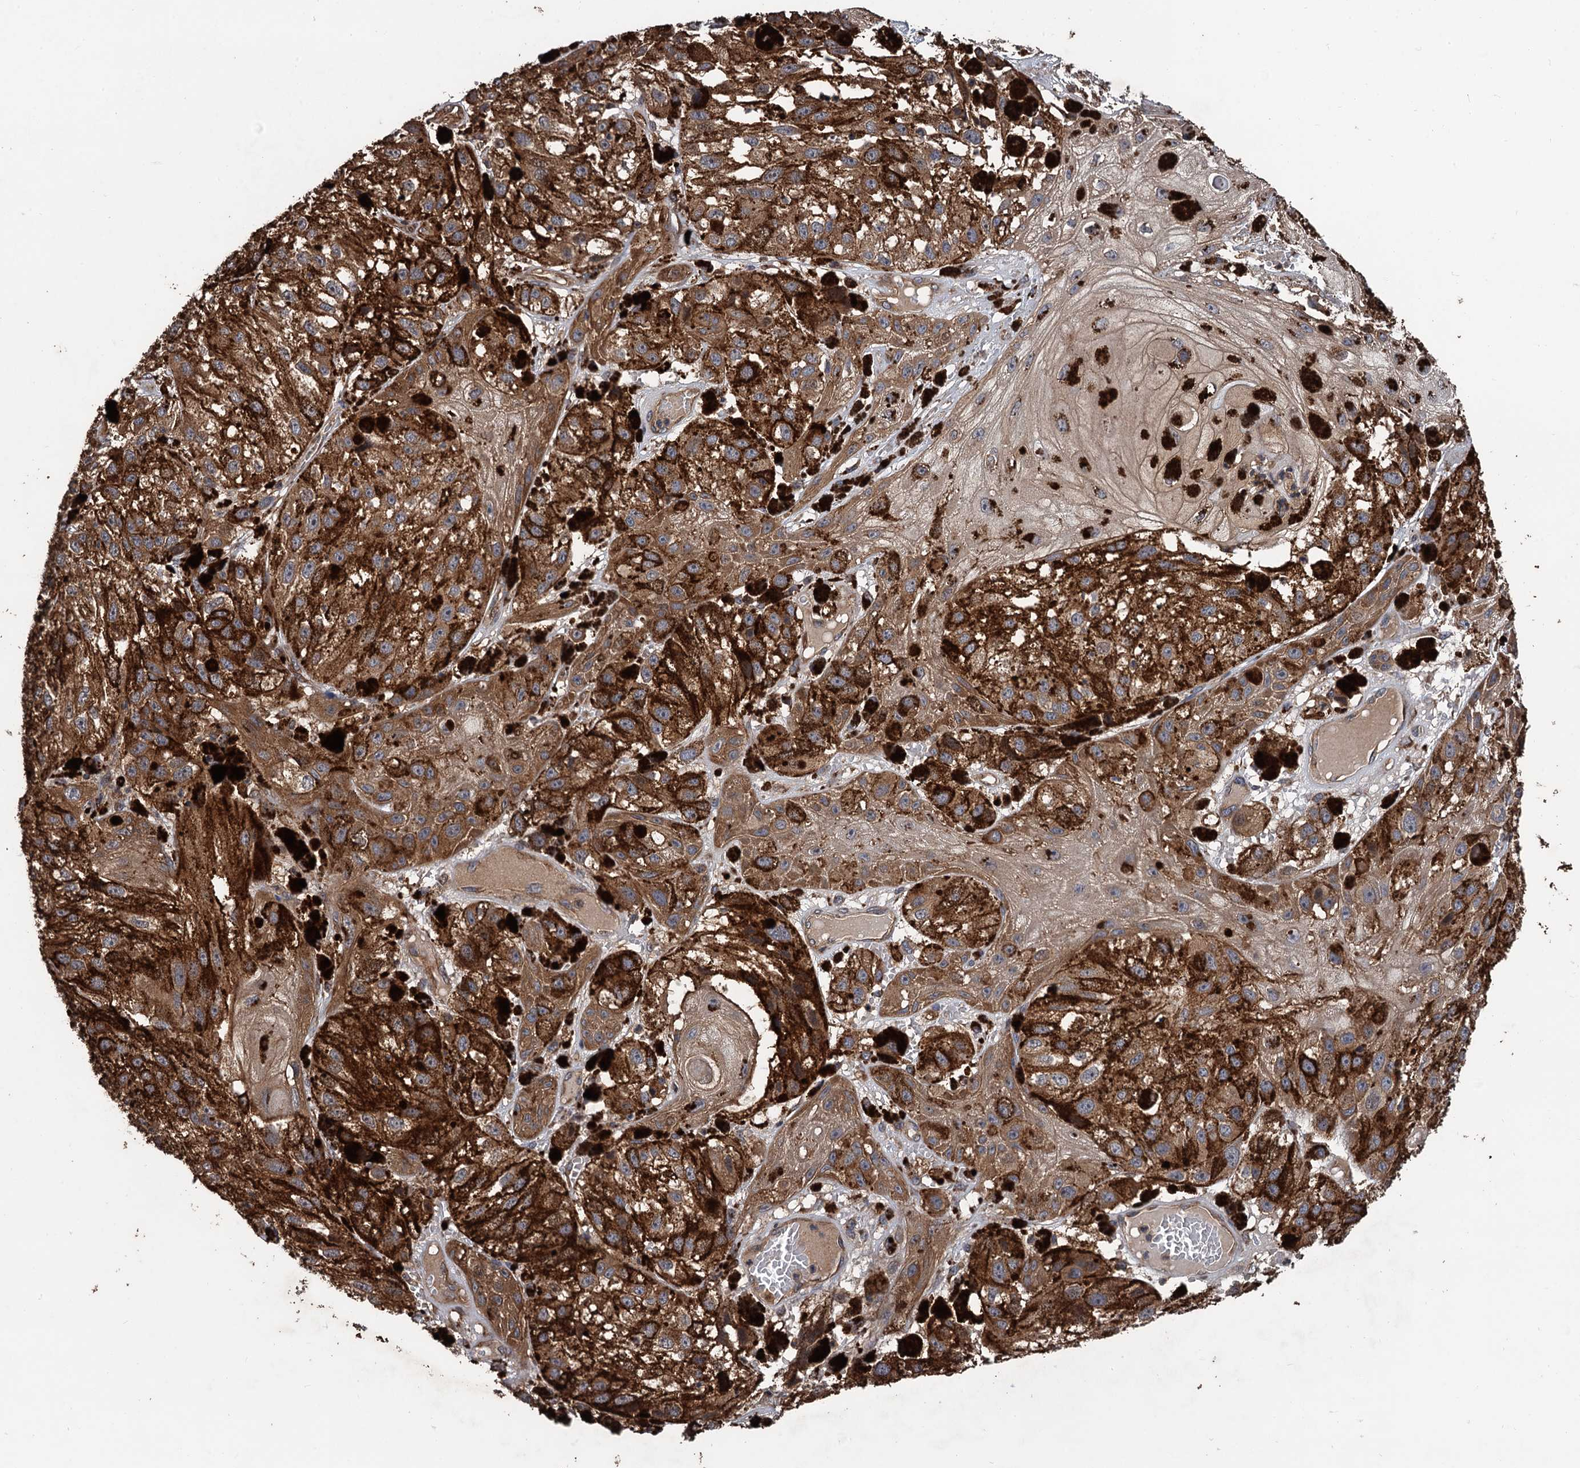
{"staining": {"intensity": "moderate", "quantity": ">75%", "location": "cytoplasmic/membranous"}, "tissue": "melanoma", "cell_type": "Tumor cells", "image_type": "cancer", "snomed": [{"axis": "morphology", "description": "Malignant melanoma, NOS"}, {"axis": "topography", "description": "Skin"}], "caption": "IHC of malignant melanoma reveals medium levels of moderate cytoplasmic/membranous expression in about >75% of tumor cells. (Brightfield microscopy of DAB IHC at high magnification).", "gene": "PPP4R1", "patient": {"sex": "male", "age": 88}}